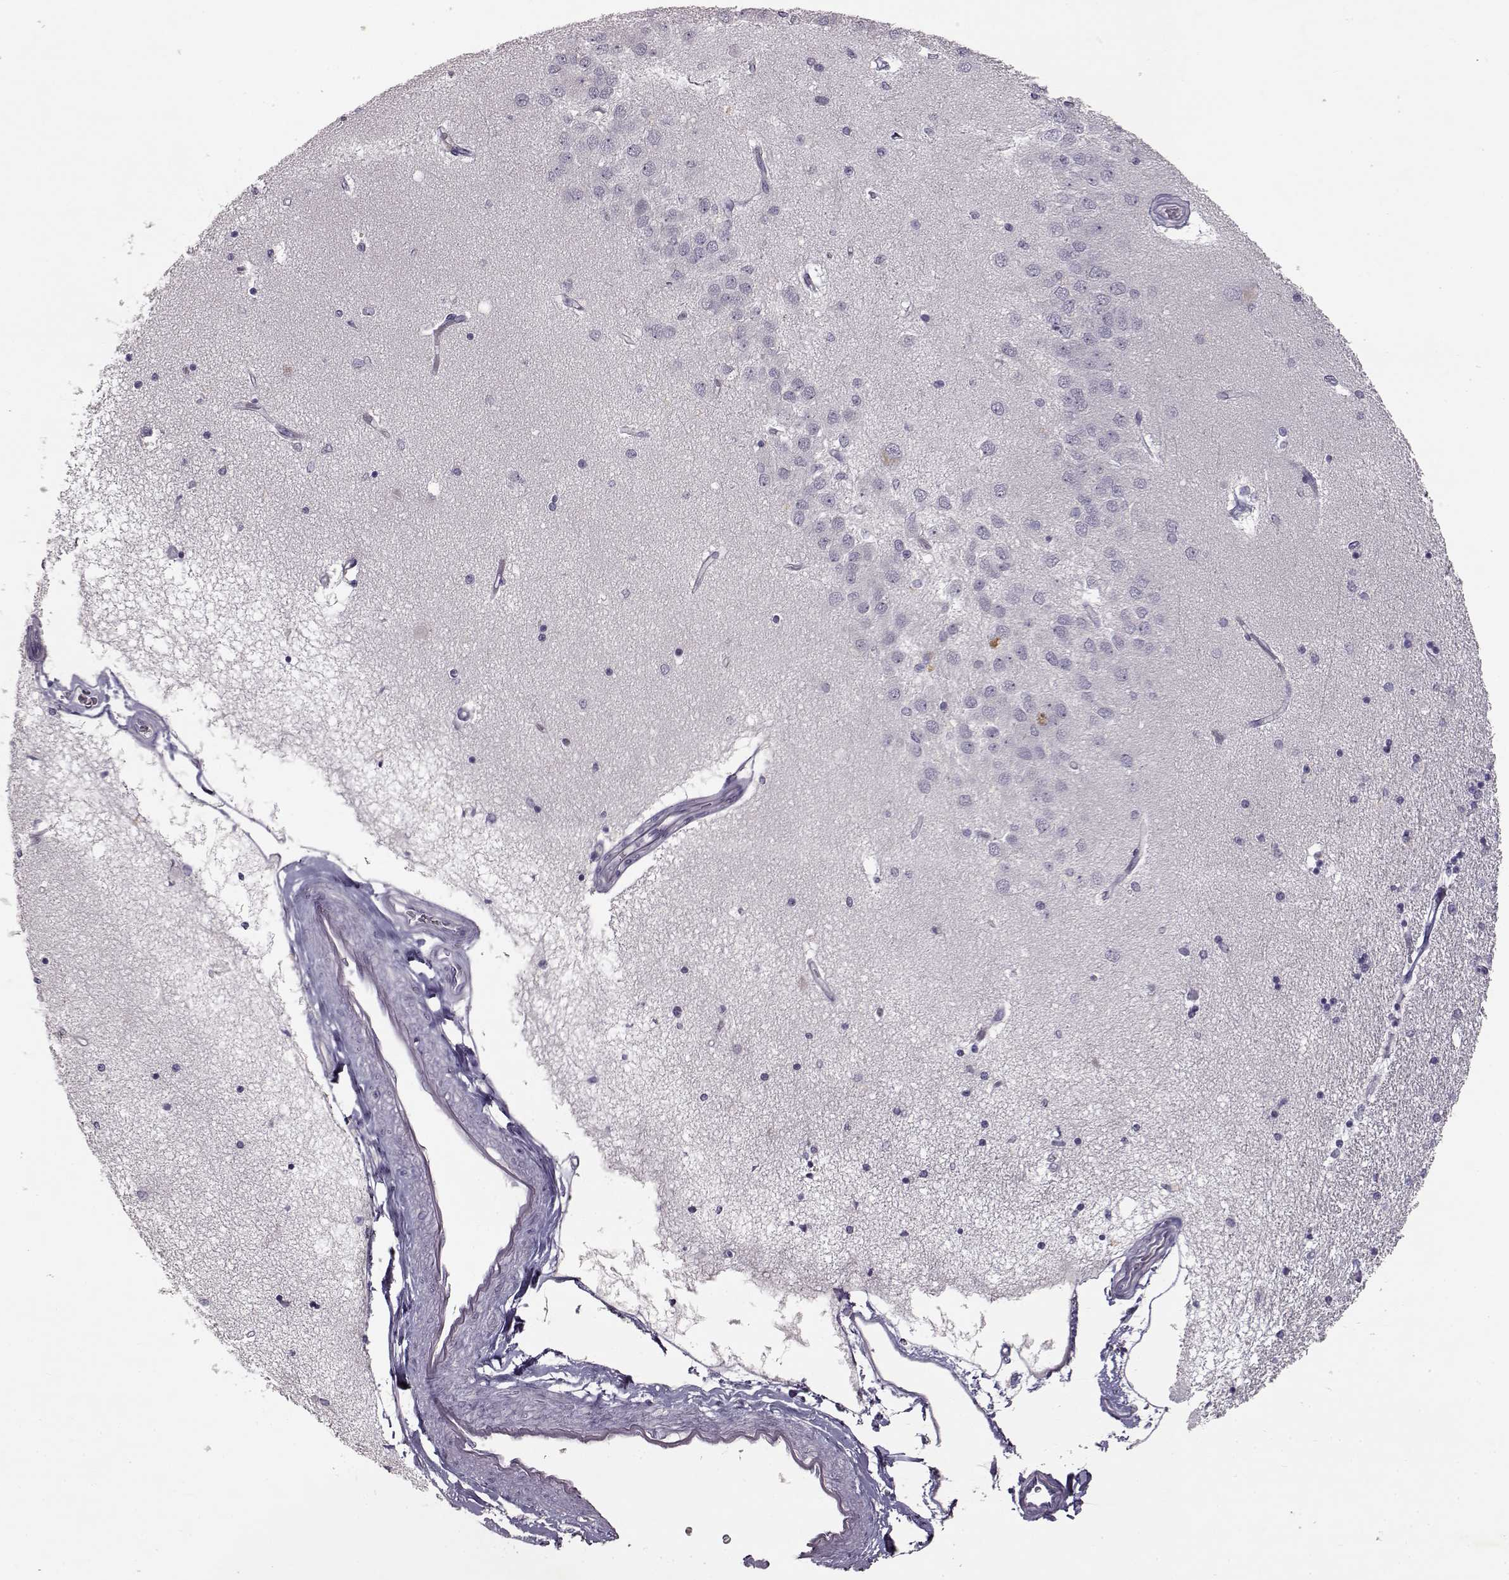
{"staining": {"intensity": "negative", "quantity": "none", "location": "none"}, "tissue": "hippocampus", "cell_type": "Glial cells", "image_type": "normal", "snomed": [{"axis": "morphology", "description": "Normal tissue, NOS"}, {"axis": "topography", "description": "Hippocampus"}], "caption": "Micrograph shows no protein positivity in glial cells of normal hippocampus.", "gene": "SPAG17", "patient": {"sex": "female", "age": 54}}